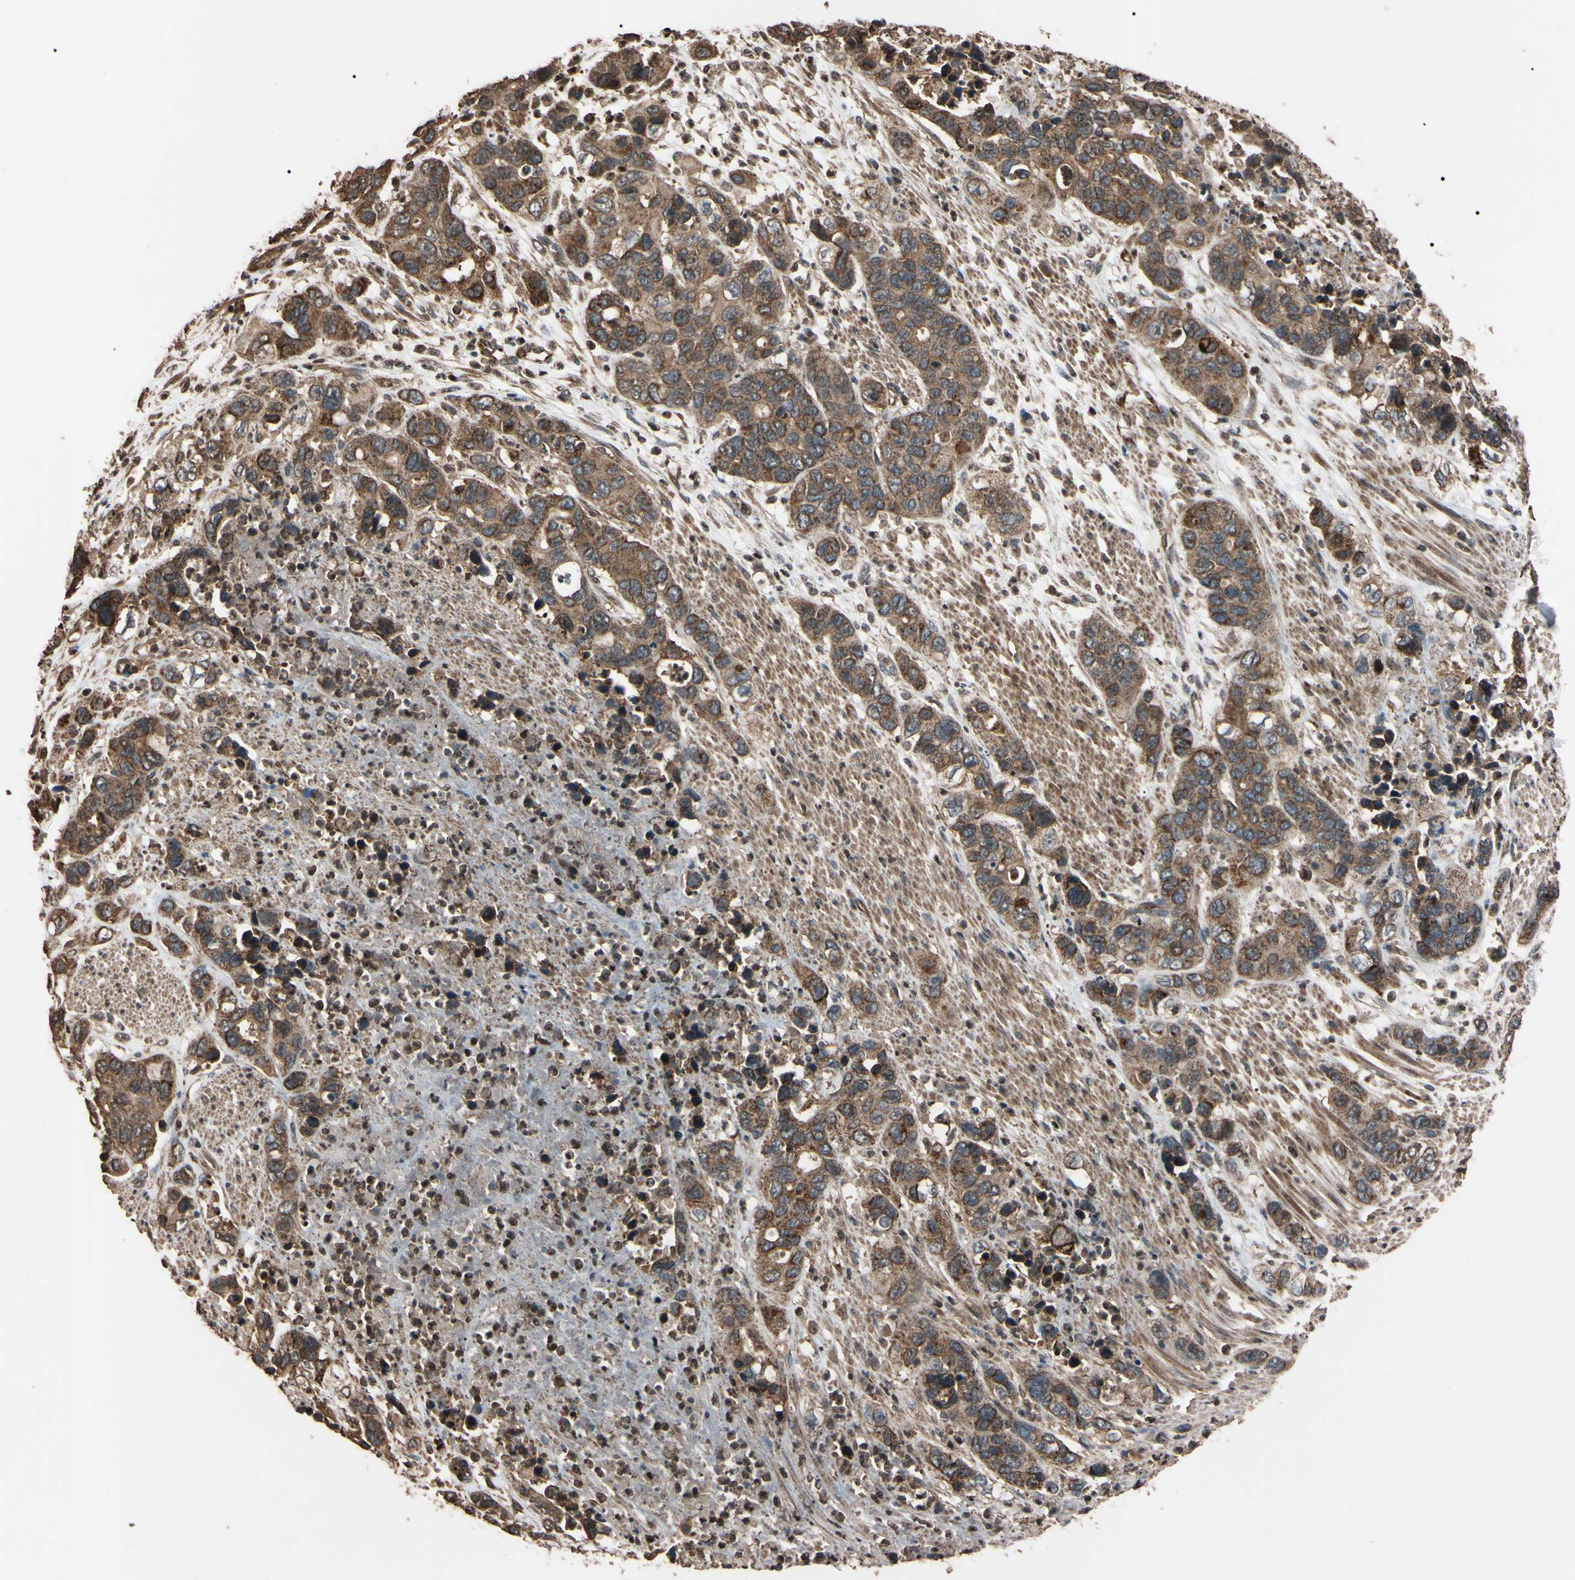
{"staining": {"intensity": "moderate", "quantity": "<25%", "location": "cytoplasmic/membranous"}, "tissue": "pancreatic cancer", "cell_type": "Tumor cells", "image_type": "cancer", "snomed": [{"axis": "morphology", "description": "Adenocarcinoma, NOS"}, {"axis": "topography", "description": "Pancreas"}], "caption": "This image shows immunohistochemistry (IHC) staining of human pancreatic cancer, with low moderate cytoplasmic/membranous staining in about <25% of tumor cells.", "gene": "TNFRSF1A", "patient": {"sex": "female", "age": 71}}